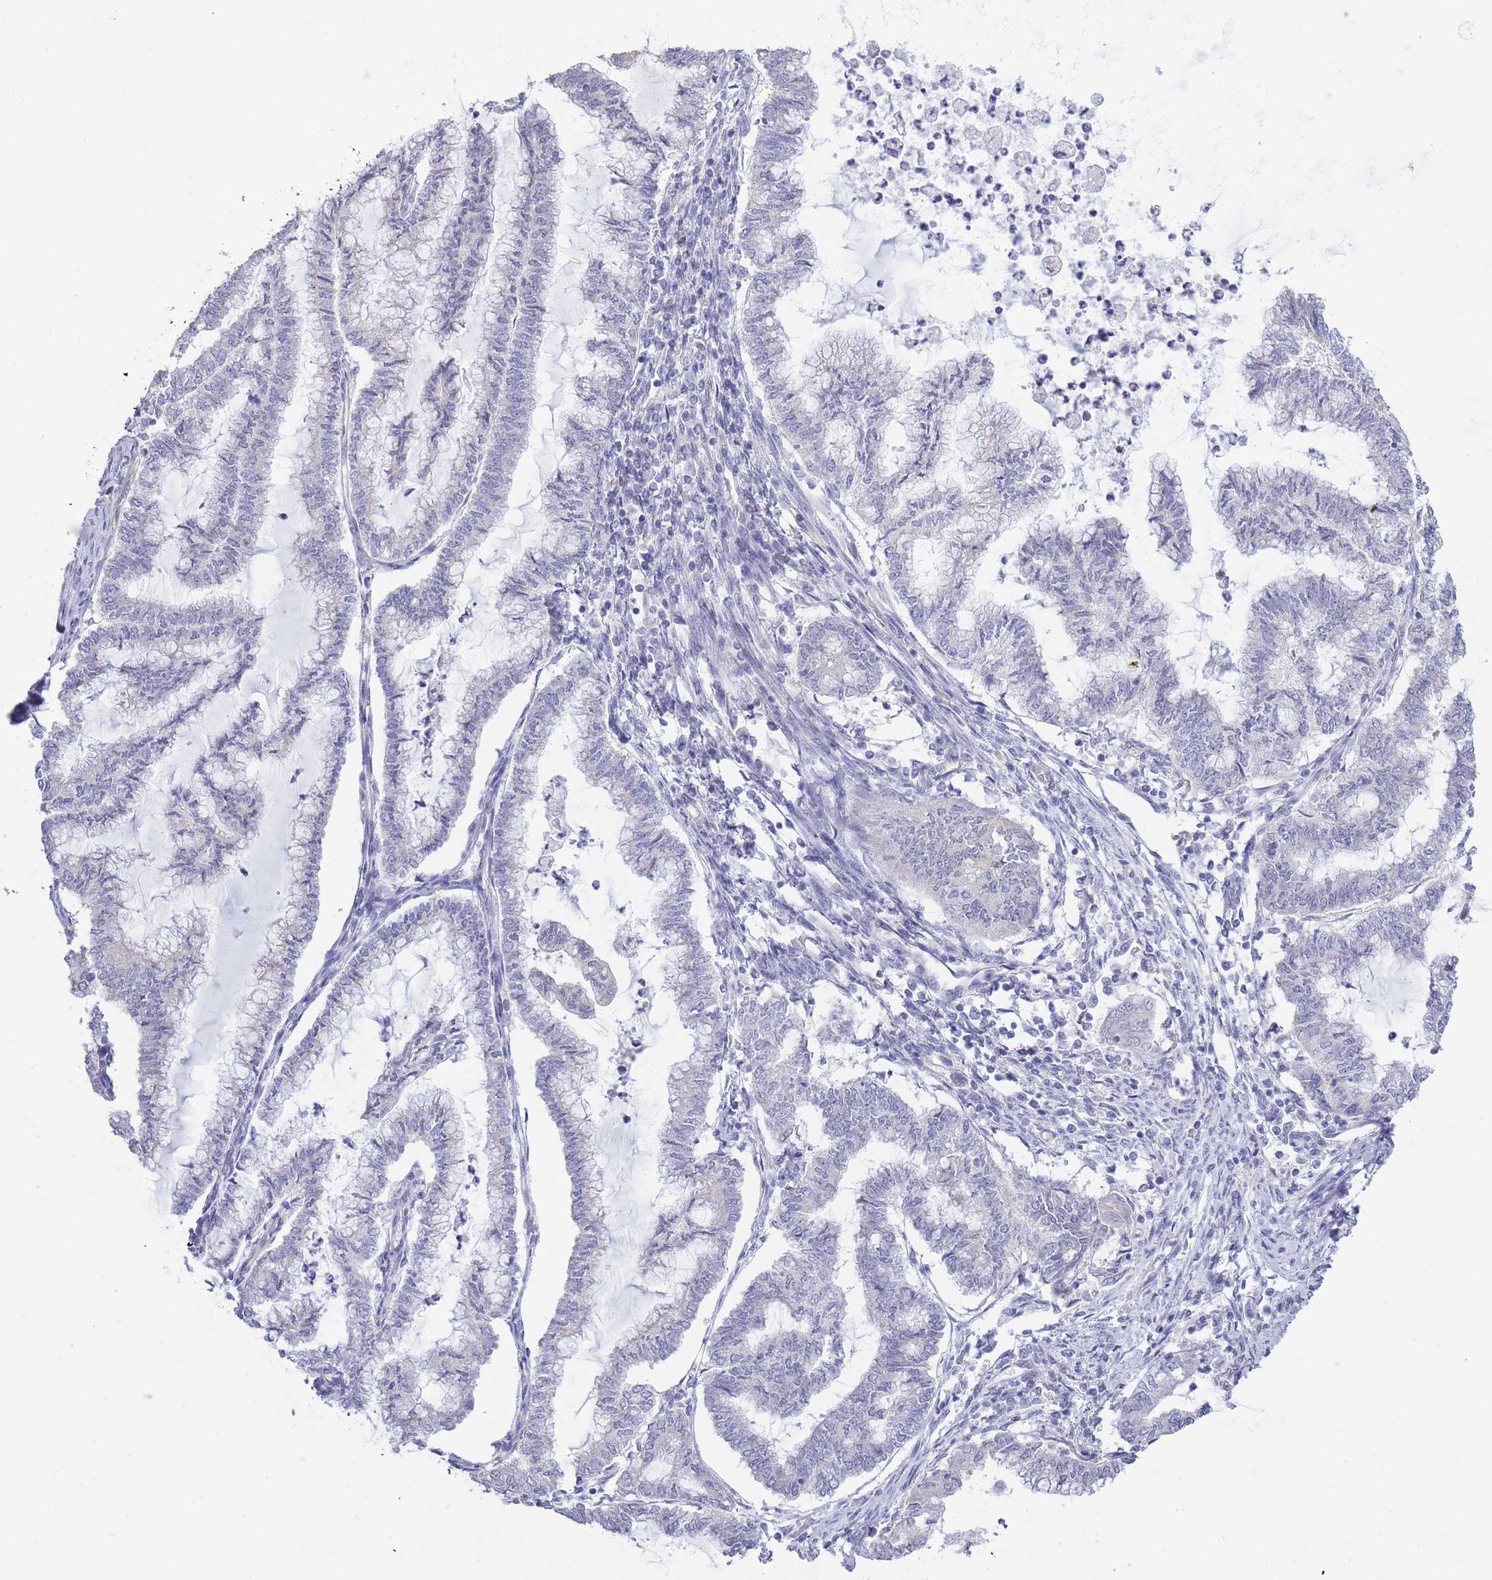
{"staining": {"intensity": "negative", "quantity": "none", "location": "none"}, "tissue": "endometrial cancer", "cell_type": "Tumor cells", "image_type": "cancer", "snomed": [{"axis": "morphology", "description": "Adenocarcinoma, NOS"}, {"axis": "topography", "description": "Endometrium"}], "caption": "Protein analysis of endometrial adenocarcinoma demonstrates no significant expression in tumor cells.", "gene": "C19orf25", "patient": {"sex": "female", "age": 79}}